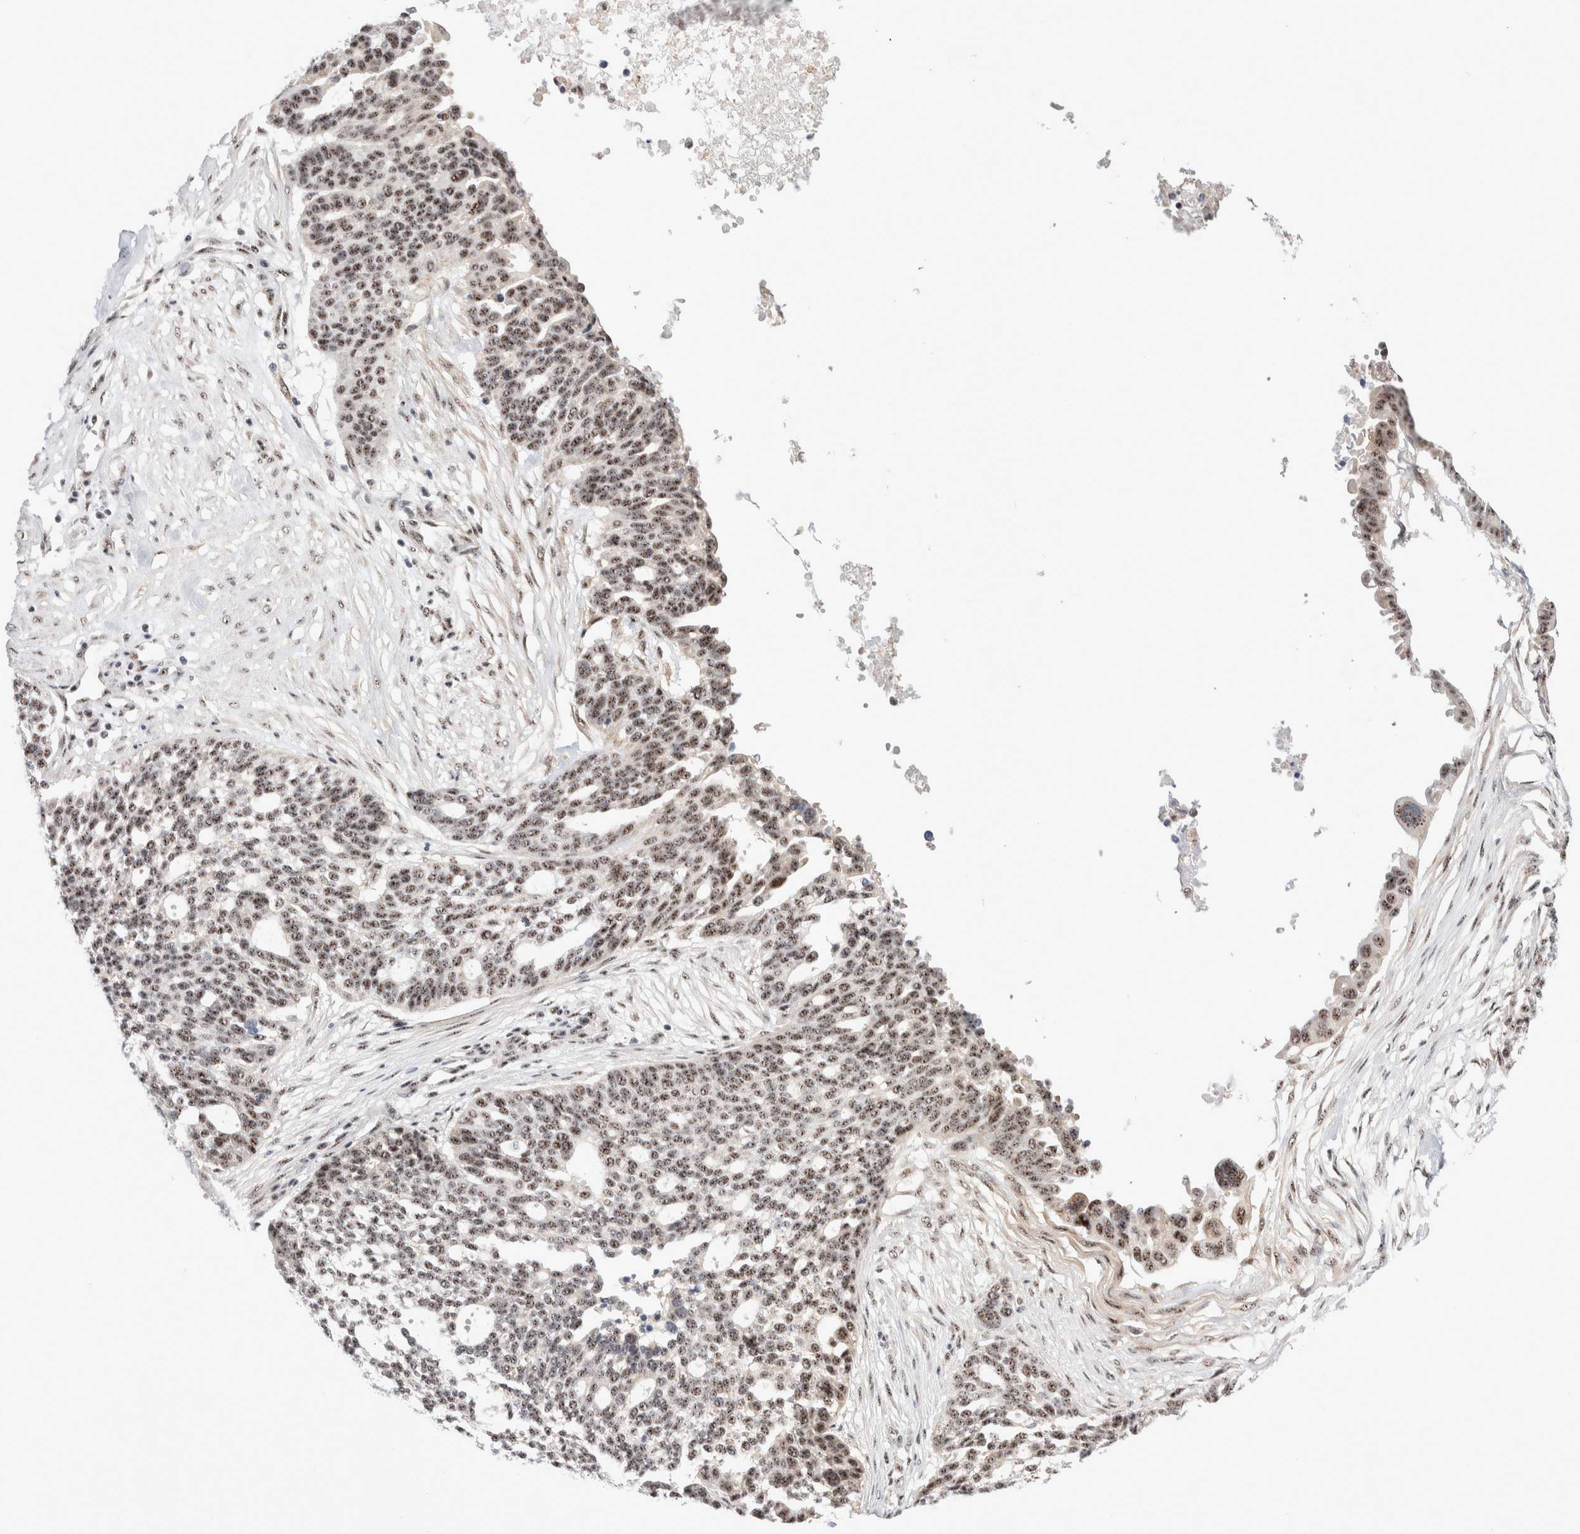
{"staining": {"intensity": "moderate", "quantity": ">75%", "location": "nuclear"}, "tissue": "ovarian cancer", "cell_type": "Tumor cells", "image_type": "cancer", "snomed": [{"axis": "morphology", "description": "Cystadenocarcinoma, serous, NOS"}, {"axis": "topography", "description": "Ovary"}], "caption": "Brown immunohistochemical staining in human ovarian cancer demonstrates moderate nuclear positivity in about >75% of tumor cells.", "gene": "ZNF695", "patient": {"sex": "female", "age": 59}}